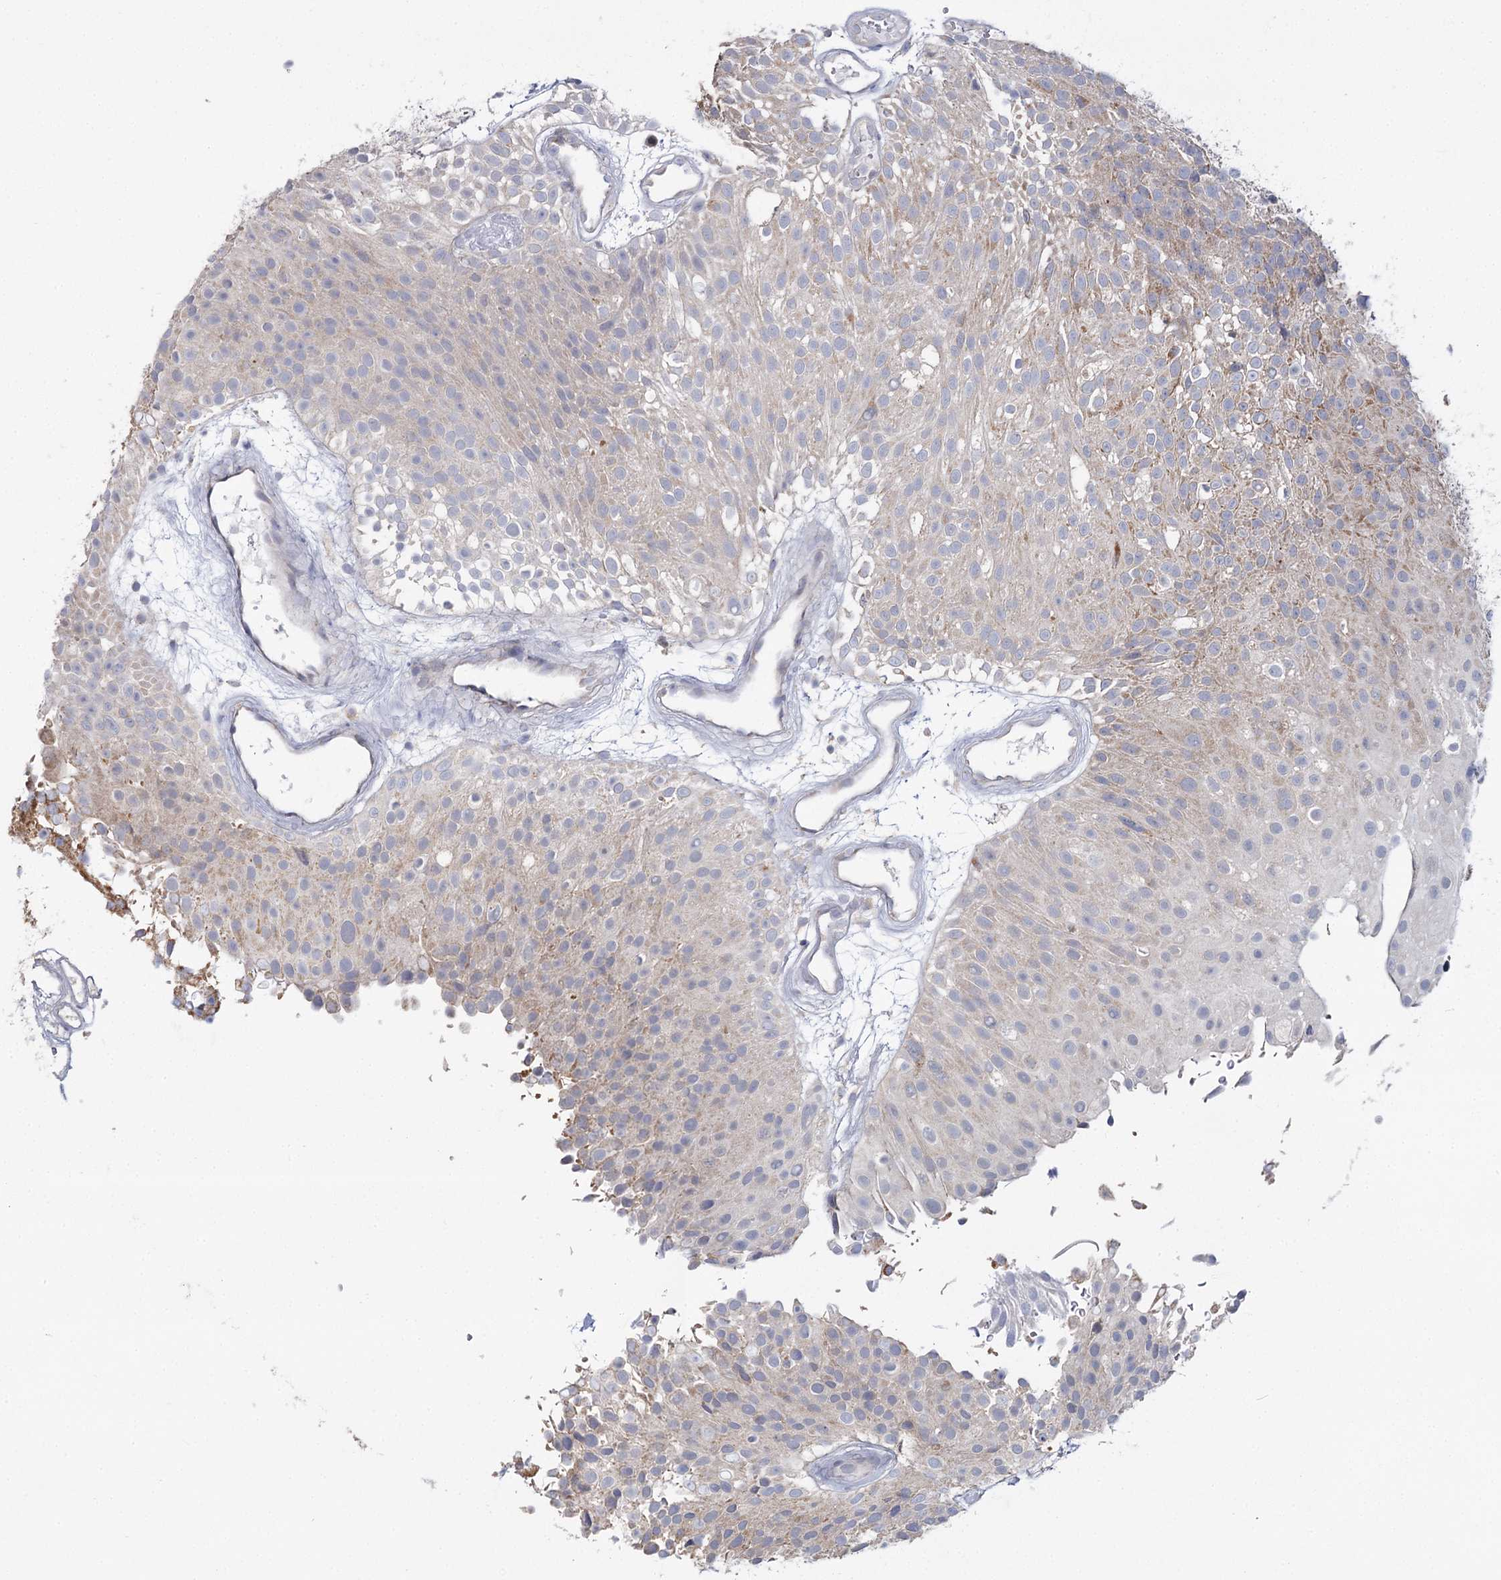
{"staining": {"intensity": "weak", "quantity": "<25%", "location": "cytoplasmic/membranous"}, "tissue": "urothelial cancer", "cell_type": "Tumor cells", "image_type": "cancer", "snomed": [{"axis": "morphology", "description": "Urothelial carcinoma, Low grade"}, {"axis": "topography", "description": "Urinary bladder"}], "caption": "This is an IHC histopathology image of human urothelial cancer. There is no positivity in tumor cells.", "gene": "ACOX2", "patient": {"sex": "male", "age": 78}}